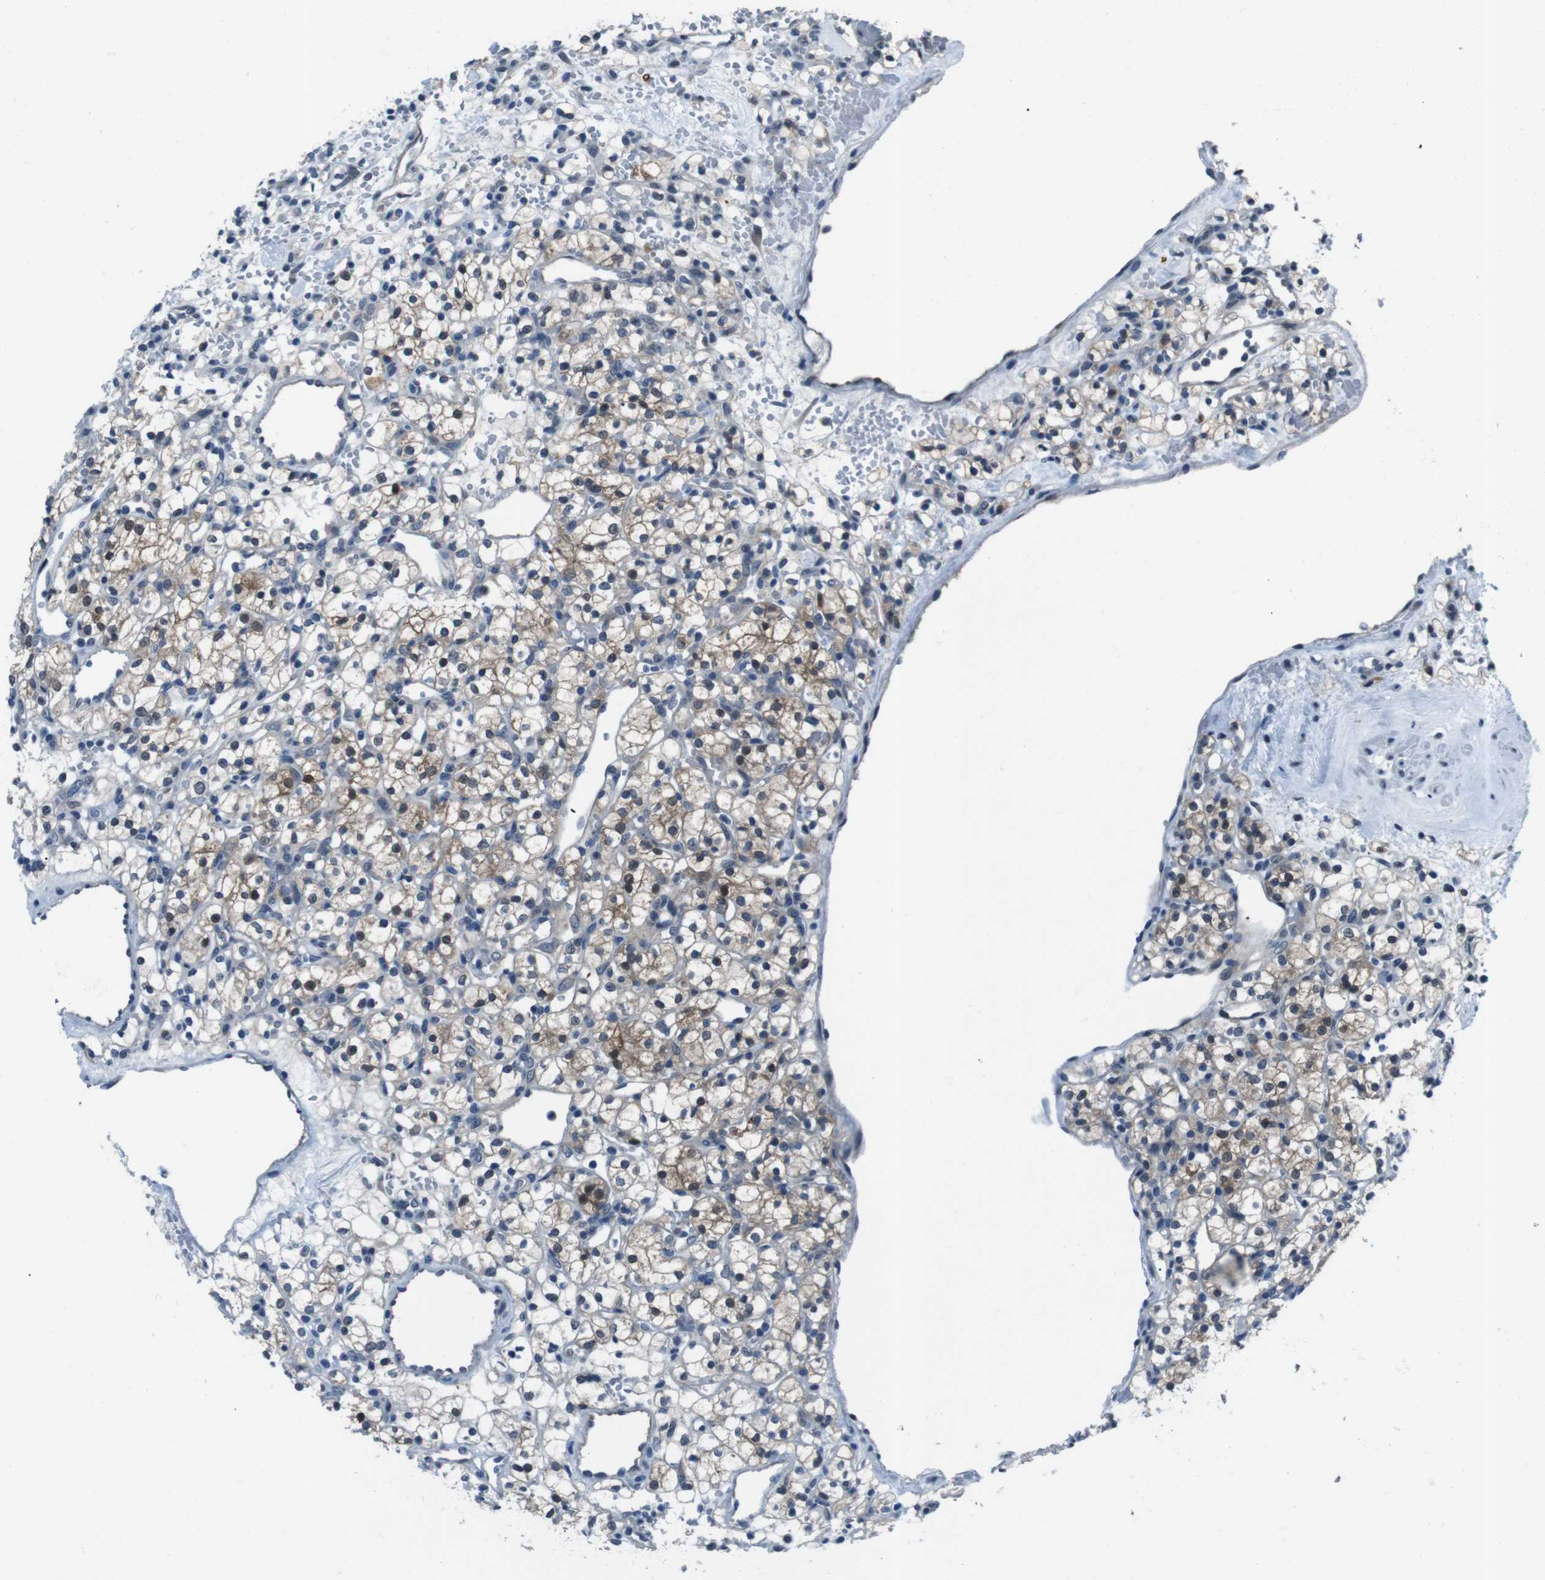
{"staining": {"intensity": "moderate", "quantity": "25%-75%", "location": "cytoplasmic/membranous,nuclear"}, "tissue": "renal cancer", "cell_type": "Tumor cells", "image_type": "cancer", "snomed": [{"axis": "morphology", "description": "Adenocarcinoma, NOS"}, {"axis": "topography", "description": "Kidney"}], "caption": "IHC histopathology image of renal adenocarcinoma stained for a protein (brown), which reveals medium levels of moderate cytoplasmic/membranous and nuclear positivity in about 25%-75% of tumor cells.", "gene": "LRP5", "patient": {"sex": "female", "age": 60}}